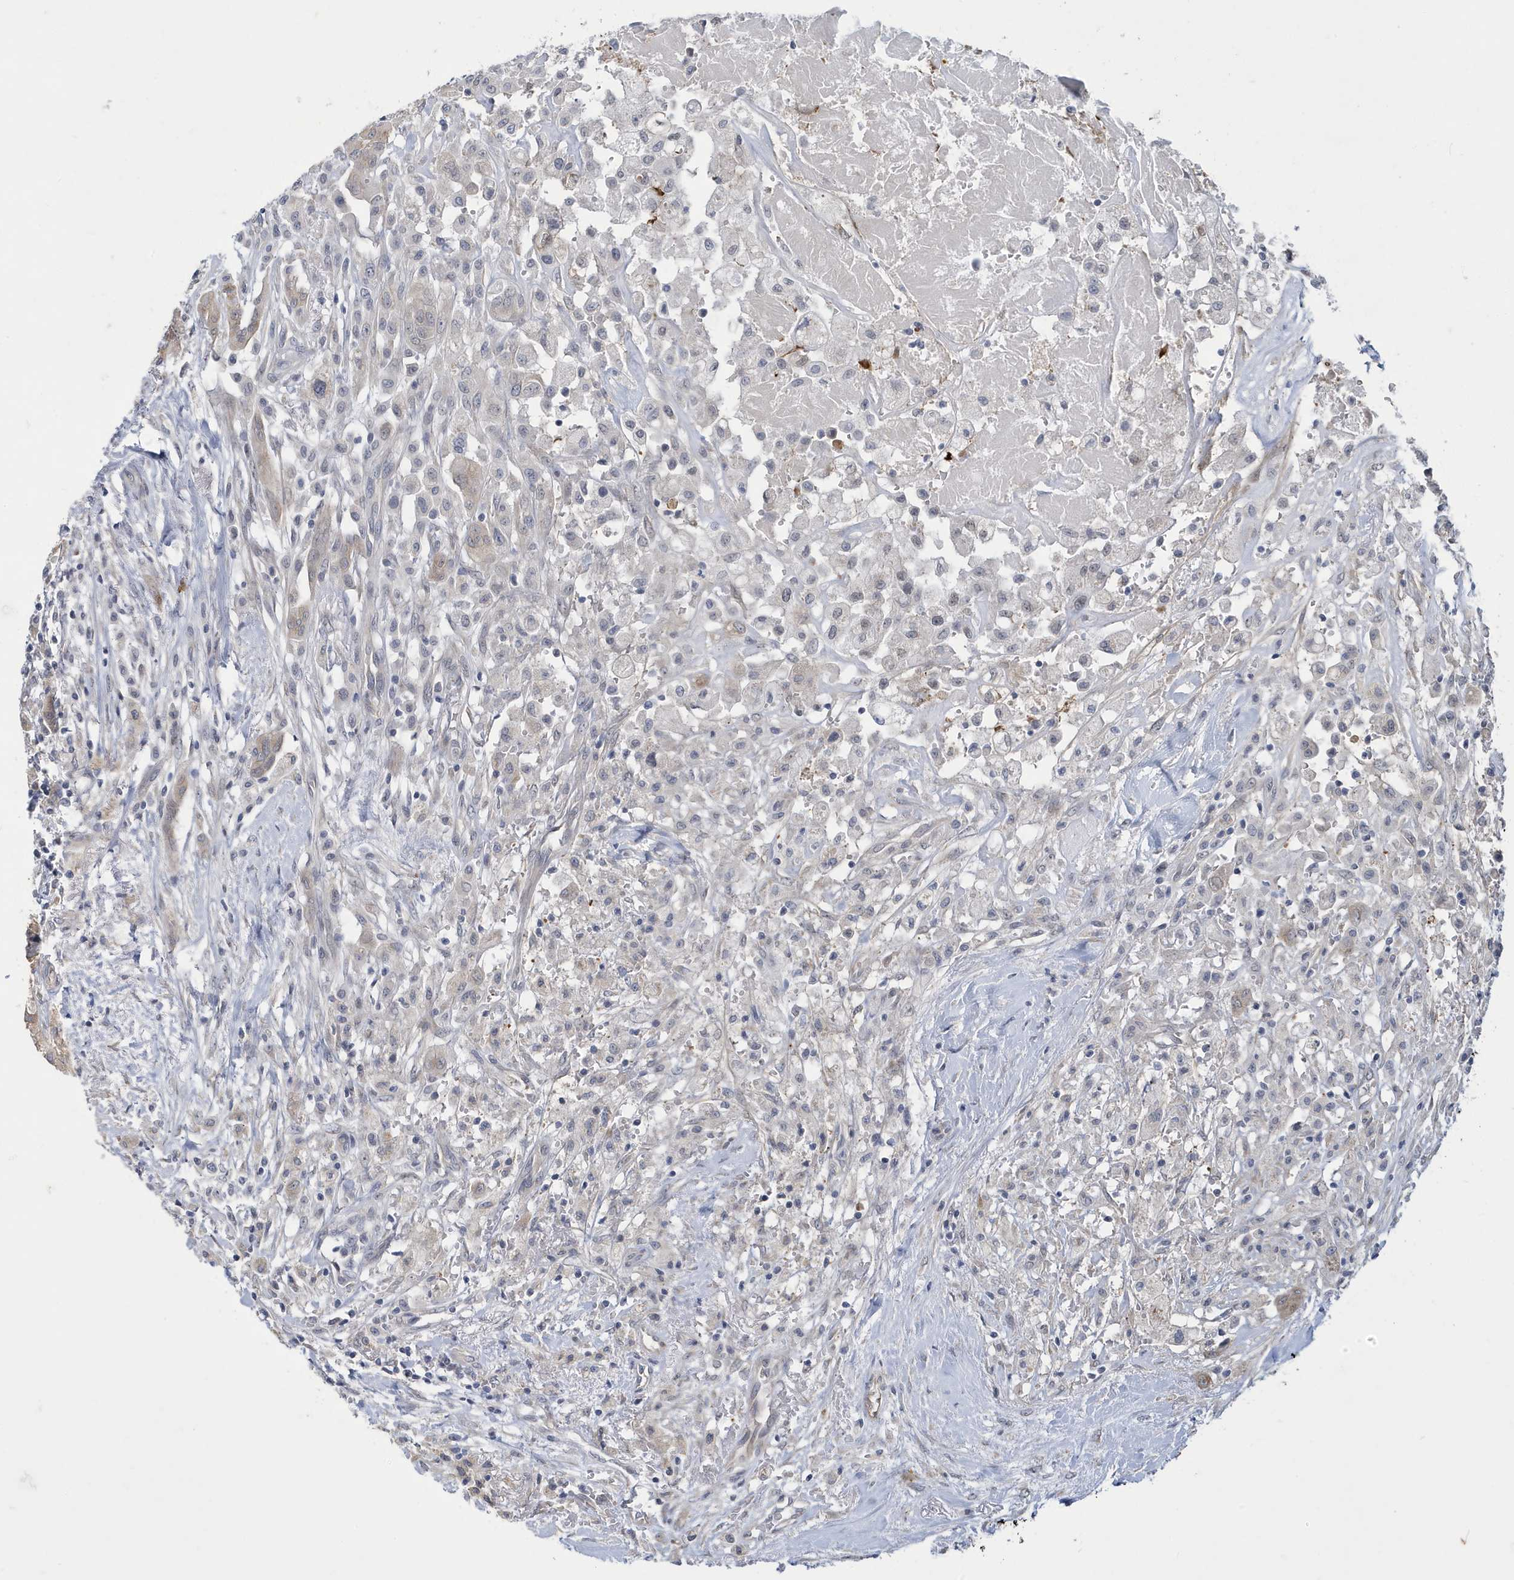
{"staining": {"intensity": "weak", "quantity": "<25%", "location": "cytoplasmic/membranous"}, "tissue": "thyroid cancer", "cell_type": "Tumor cells", "image_type": "cancer", "snomed": [{"axis": "morphology", "description": "Papillary adenocarcinoma, NOS"}, {"axis": "topography", "description": "Thyroid gland"}], "caption": "Immunohistochemical staining of human thyroid cancer (papillary adenocarcinoma) displays no significant expression in tumor cells. Brightfield microscopy of immunohistochemistry stained with DAB (brown) and hematoxylin (blue), captured at high magnification.", "gene": "ZNF654", "patient": {"sex": "female", "age": 59}}